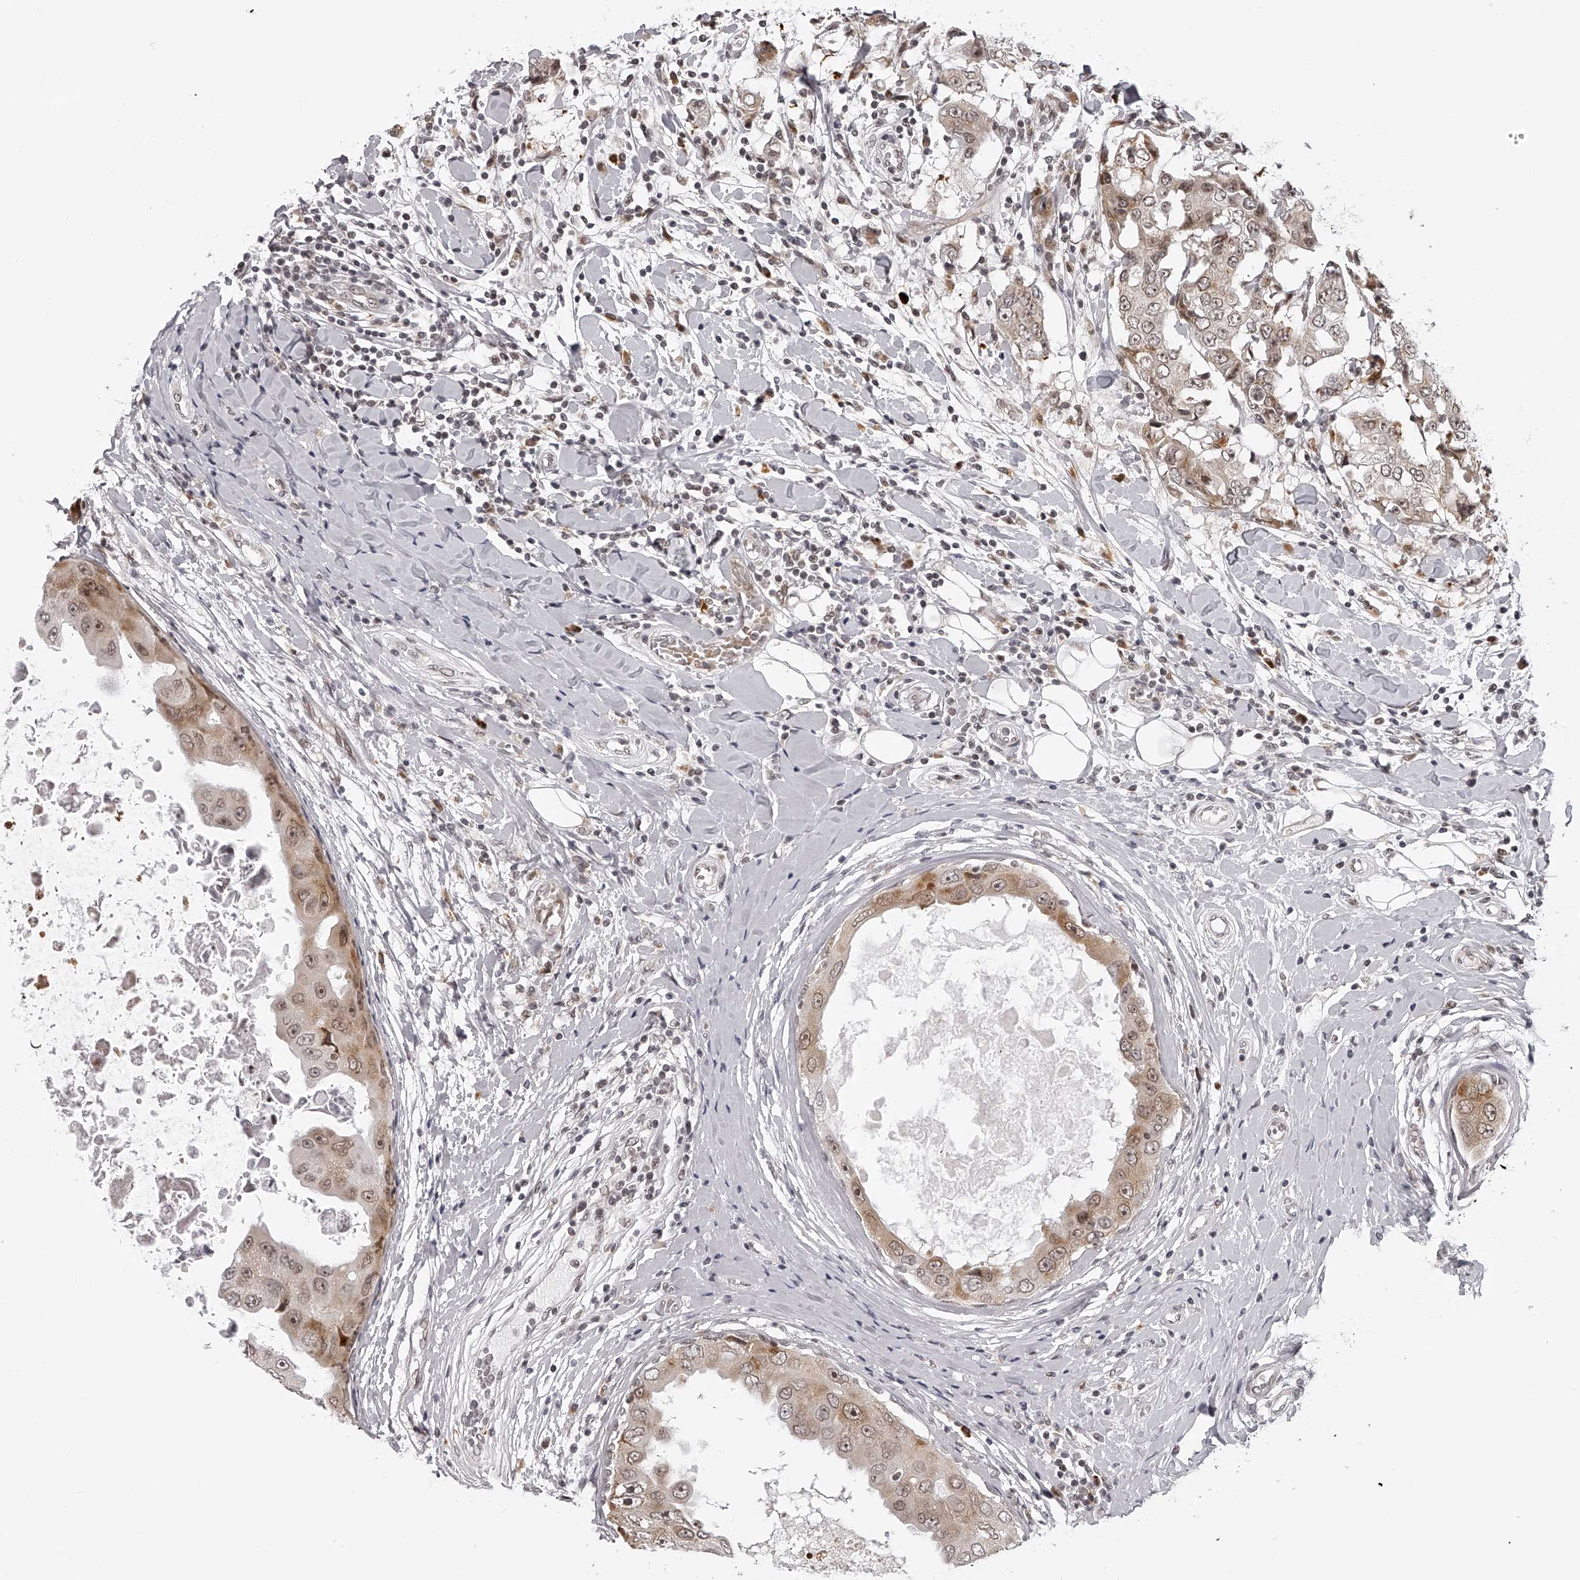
{"staining": {"intensity": "moderate", "quantity": ">75%", "location": "cytoplasmic/membranous,nuclear"}, "tissue": "breast cancer", "cell_type": "Tumor cells", "image_type": "cancer", "snomed": [{"axis": "morphology", "description": "Duct carcinoma"}, {"axis": "topography", "description": "Breast"}], "caption": "Protein analysis of breast cancer (infiltrating ductal carcinoma) tissue reveals moderate cytoplasmic/membranous and nuclear expression in about >75% of tumor cells.", "gene": "ODF2L", "patient": {"sex": "female", "age": 27}}